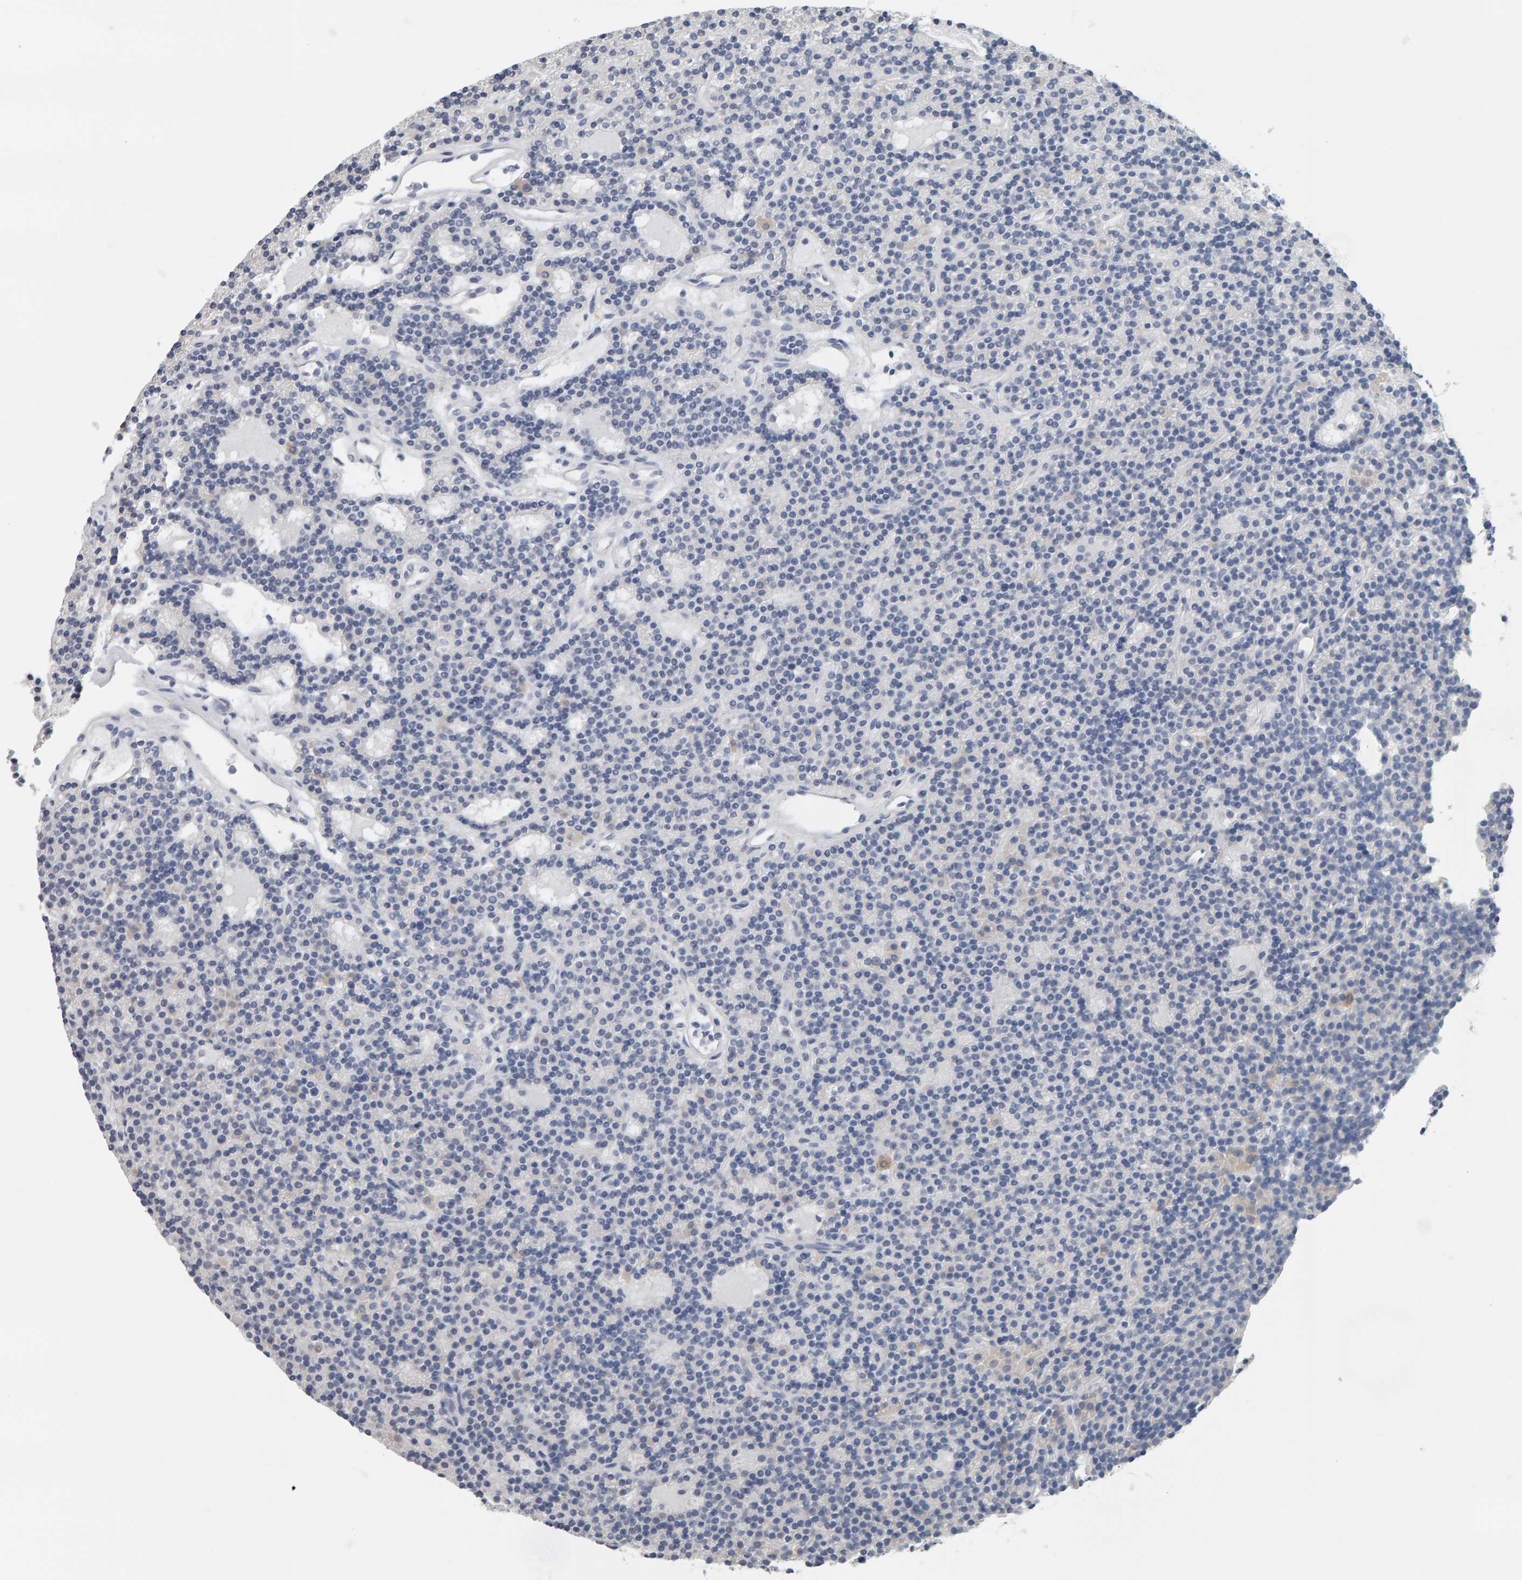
{"staining": {"intensity": "negative", "quantity": "none", "location": "none"}, "tissue": "parathyroid gland", "cell_type": "Glandular cells", "image_type": "normal", "snomed": [{"axis": "morphology", "description": "Normal tissue, NOS"}, {"axis": "topography", "description": "Parathyroid gland"}], "caption": "An IHC photomicrograph of normal parathyroid gland is shown. There is no staining in glandular cells of parathyroid gland. (DAB IHC, high magnification).", "gene": "ADHFE1", "patient": {"sex": "male", "age": 75}}